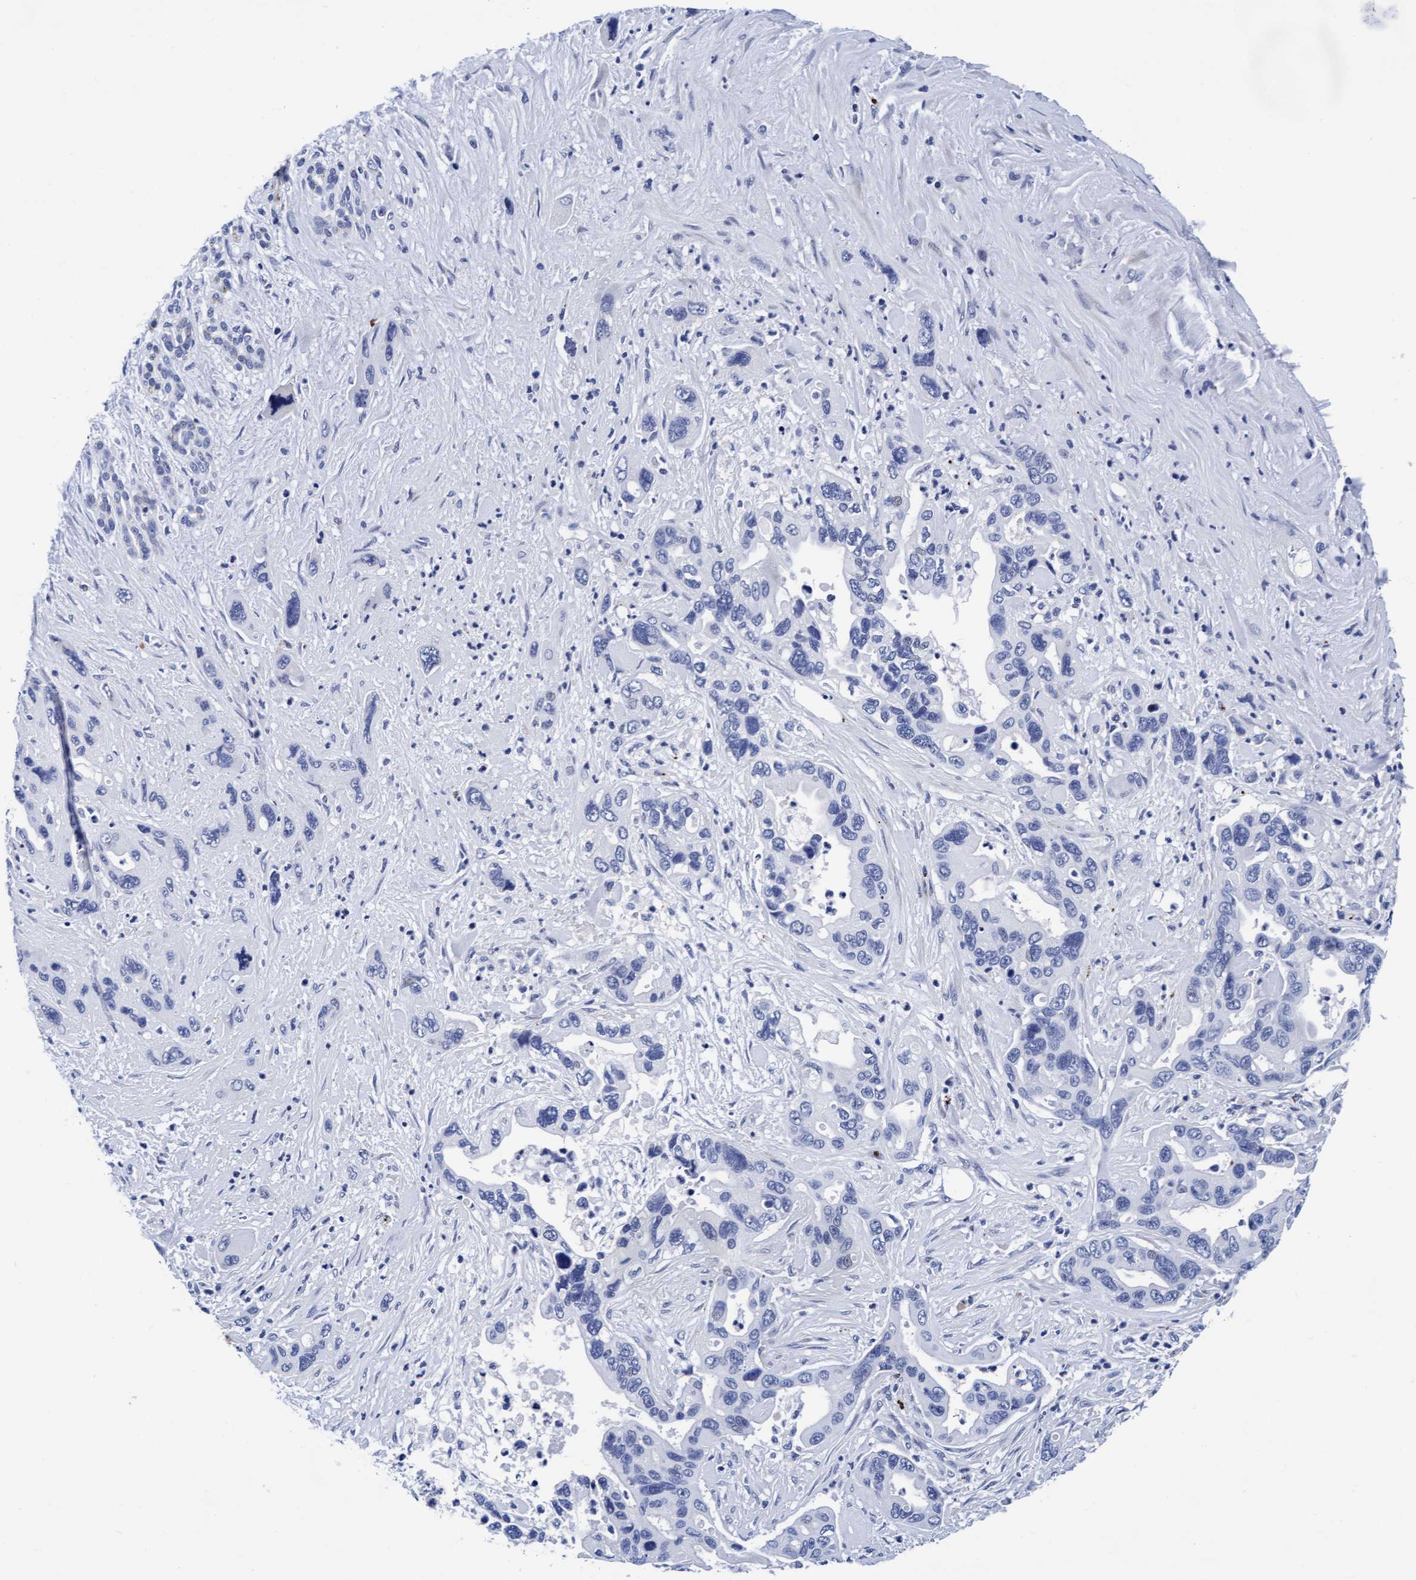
{"staining": {"intensity": "negative", "quantity": "none", "location": "none"}, "tissue": "pancreatic cancer", "cell_type": "Tumor cells", "image_type": "cancer", "snomed": [{"axis": "morphology", "description": "Adenocarcinoma, NOS"}, {"axis": "topography", "description": "Pancreas"}], "caption": "The micrograph shows no significant expression in tumor cells of pancreatic adenocarcinoma.", "gene": "ARSG", "patient": {"sex": "female", "age": 70}}